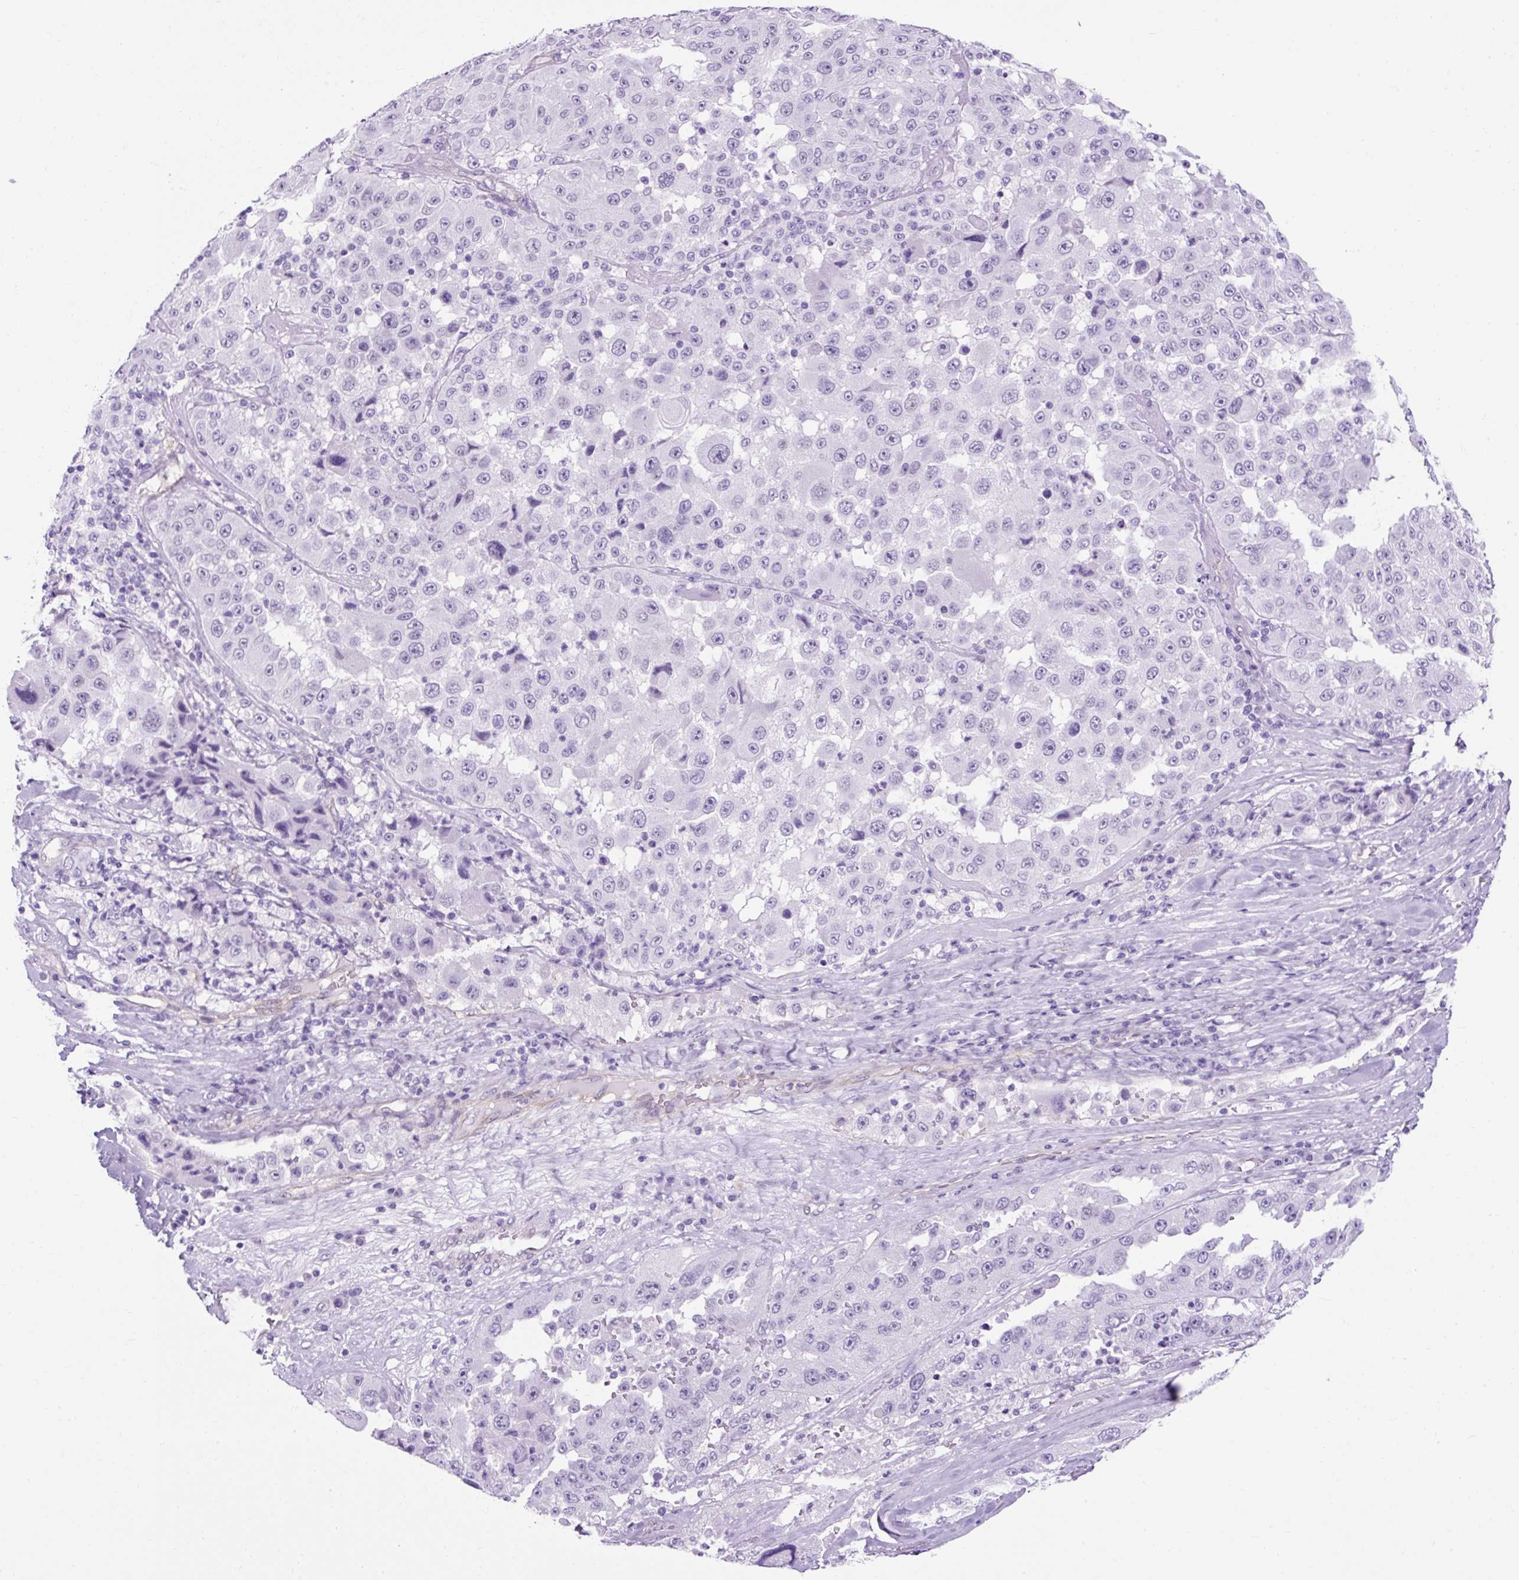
{"staining": {"intensity": "negative", "quantity": "none", "location": "none"}, "tissue": "melanoma", "cell_type": "Tumor cells", "image_type": "cancer", "snomed": [{"axis": "morphology", "description": "Malignant melanoma, Metastatic site"}, {"axis": "topography", "description": "Lymph node"}], "caption": "Immunohistochemical staining of melanoma shows no significant expression in tumor cells.", "gene": "KRT12", "patient": {"sex": "male", "age": 62}}